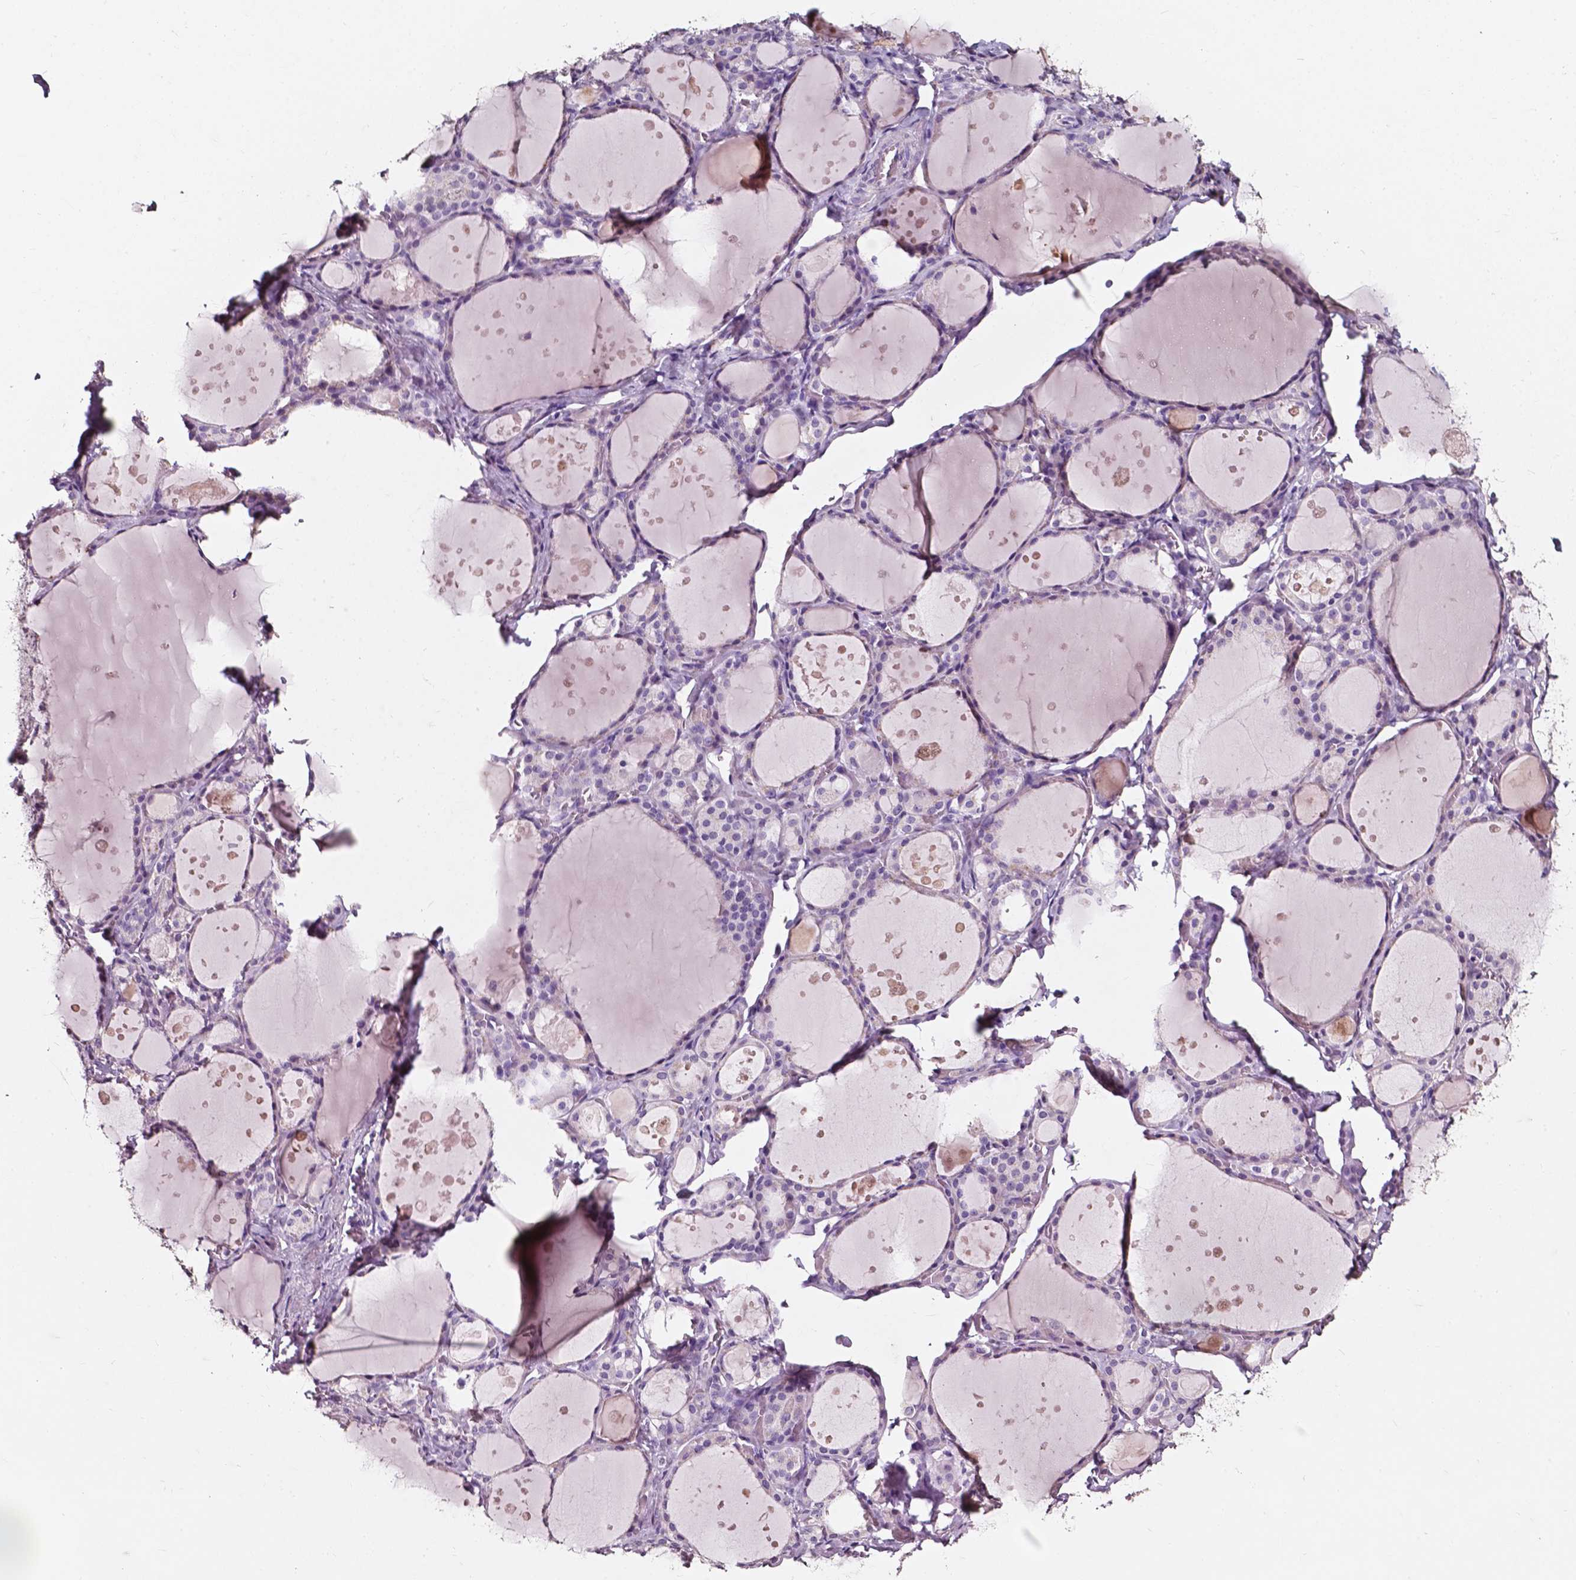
{"staining": {"intensity": "negative", "quantity": "none", "location": "none"}, "tissue": "thyroid gland", "cell_type": "Glandular cells", "image_type": "normal", "snomed": [{"axis": "morphology", "description": "Normal tissue, NOS"}, {"axis": "topography", "description": "Thyroid gland"}], "caption": "Thyroid gland was stained to show a protein in brown. There is no significant staining in glandular cells. Brightfield microscopy of immunohistochemistry (IHC) stained with DAB (3,3'-diaminobenzidine) (brown) and hematoxylin (blue), captured at high magnification.", "gene": "AKR1B10", "patient": {"sex": "male", "age": 68}}